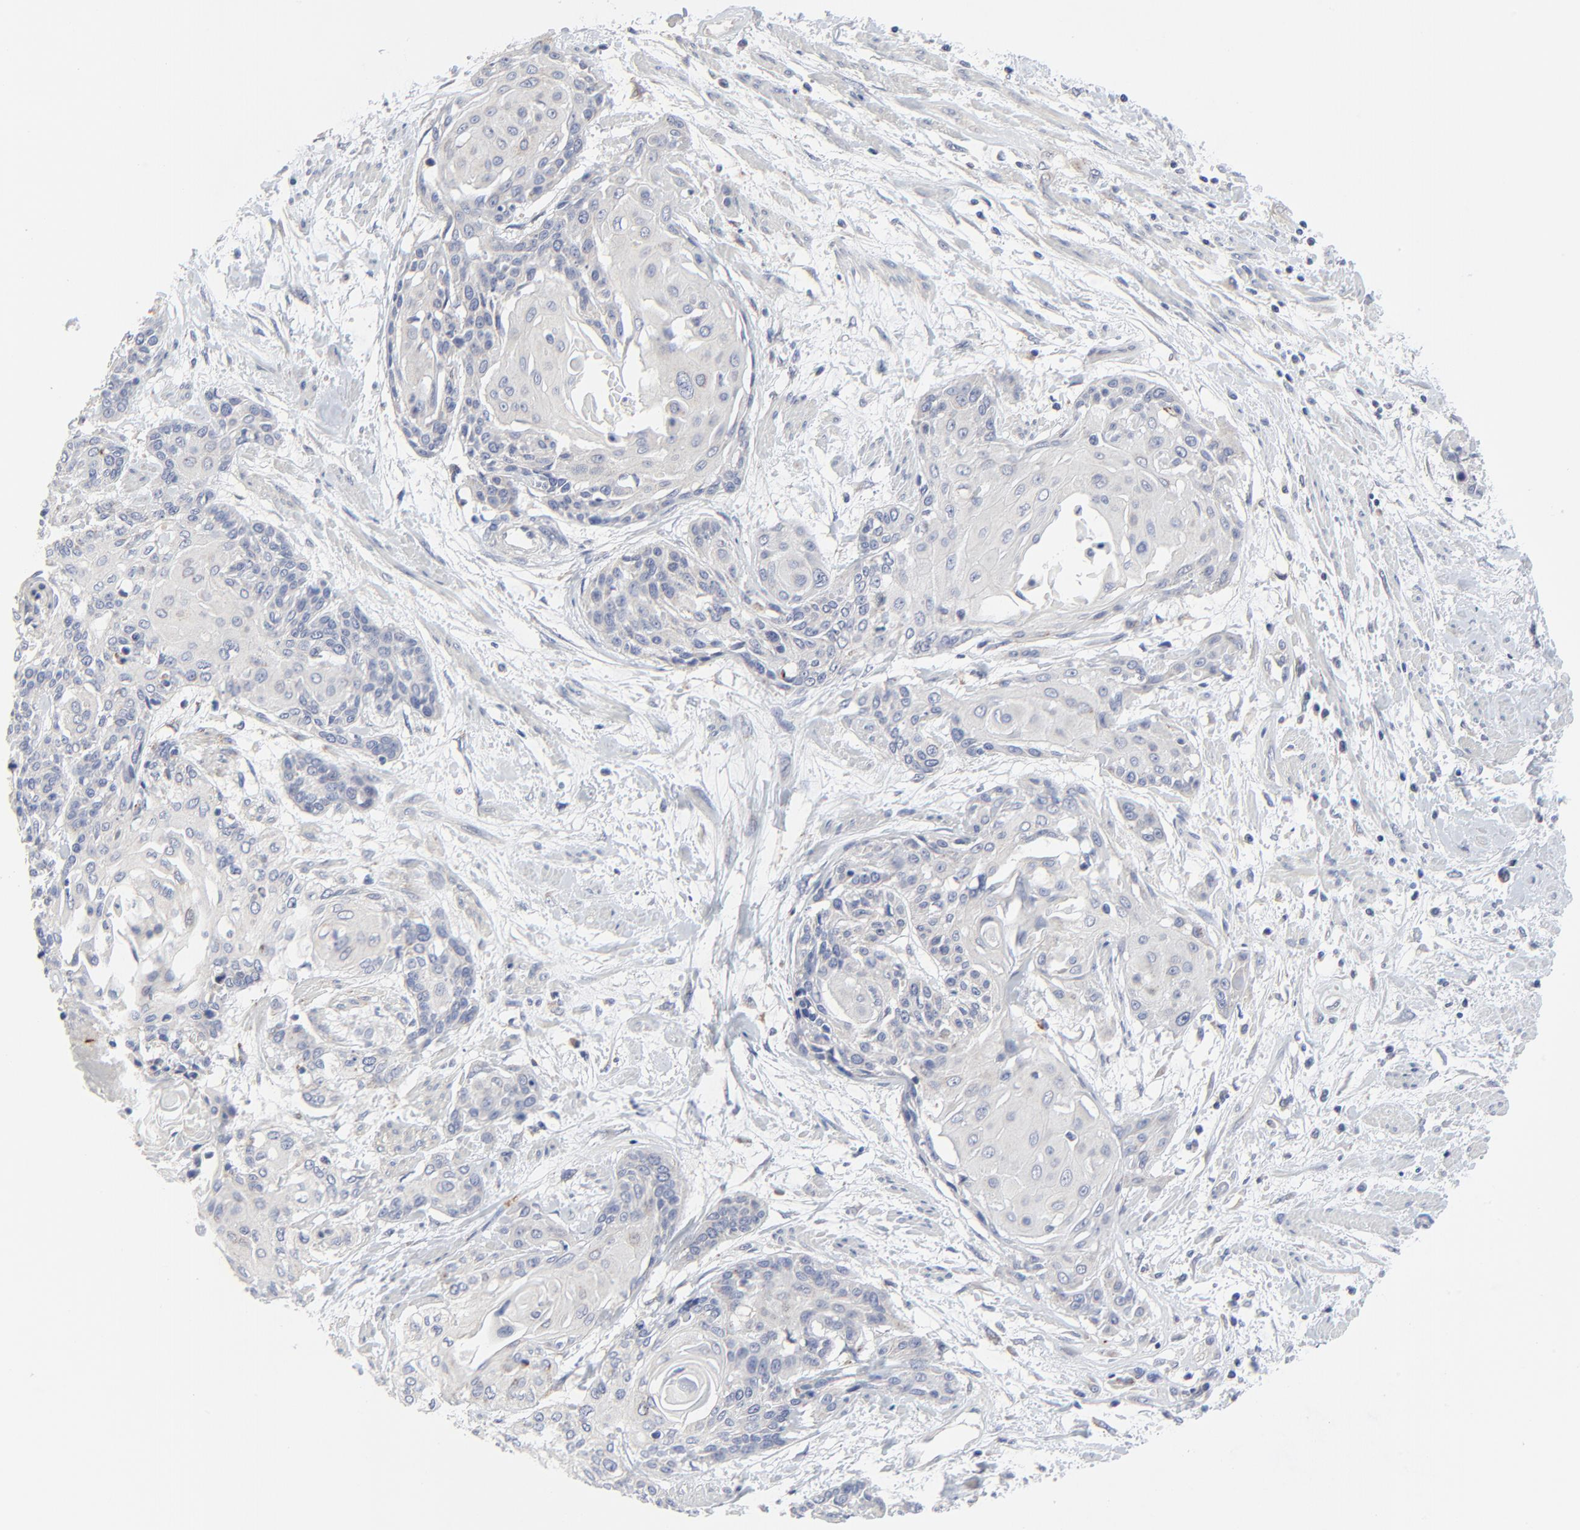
{"staining": {"intensity": "negative", "quantity": "none", "location": "none"}, "tissue": "cervical cancer", "cell_type": "Tumor cells", "image_type": "cancer", "snomed": [{"axis": "morphology", "description": "Squamous cell carcinoma, NOS"}, {"axis": "topography", "description": "Cervix"}], "caption": "A high-resolution image shows IHC staining of cervical cancer, which reveals no significant staining in tumor cells.", "gene": "DHRSX", "patient": {"sex": "female", "age": 57}}